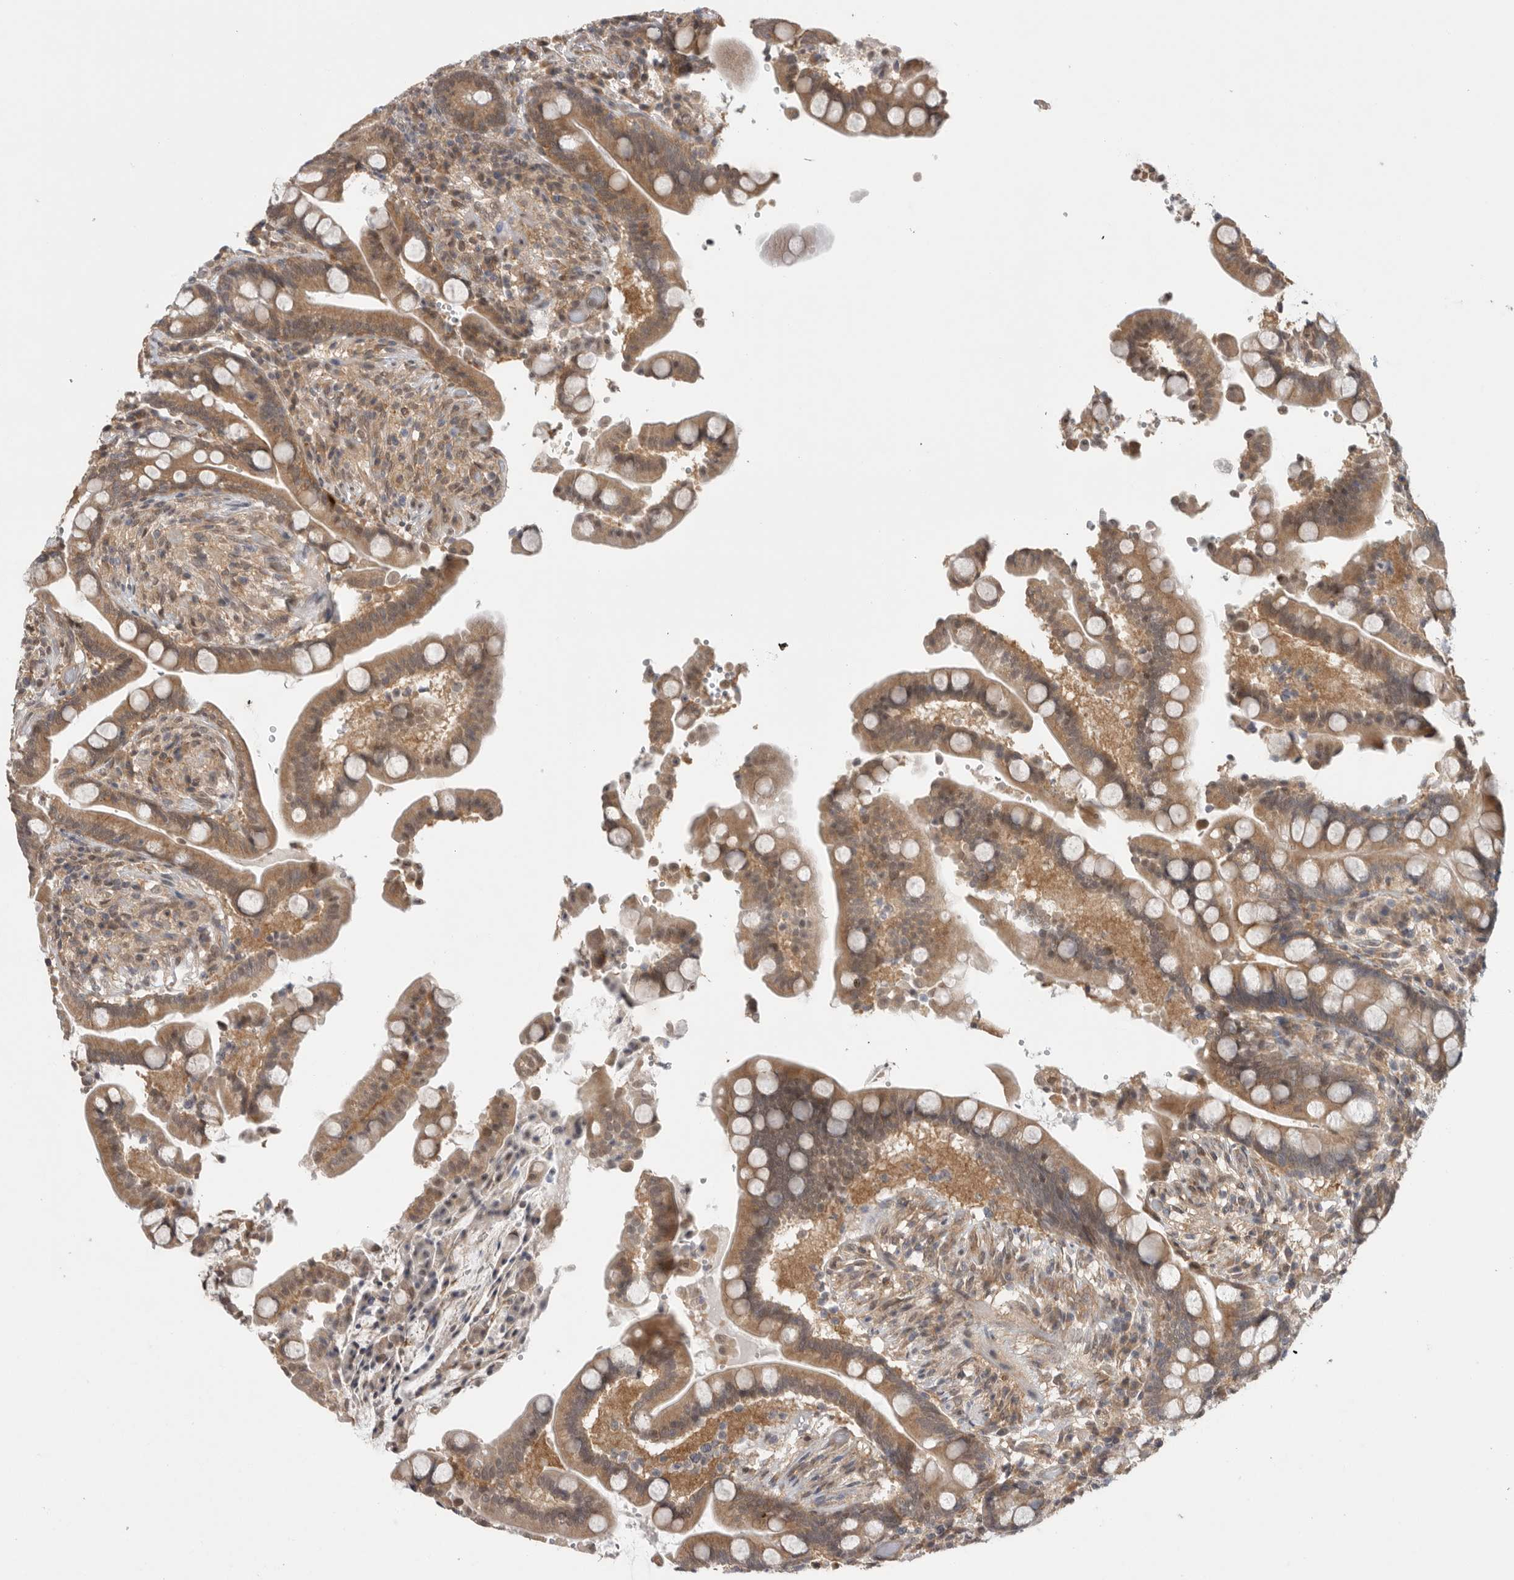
{"staining": {"intensity": "weak", "quantity": ">75%", "location": "cytoplasmic/membranous"}, "tissue": "colon", "cell_type": "Endothelial cells", "image_type": "normal", "snomed": [{"axis": "morphology", "description": "Normal tissue, NOS"}, {"axis": "topography", "description": "Colon"}], "caption": "IHC image of normal human colon stained for a protein (brown), which exhibits low levels of weak cytoplasmic/membranous expression in approximately >75% of endothelial cells.", "gene": "VPS50", "patient": {"sex": "male", "age": 73}}